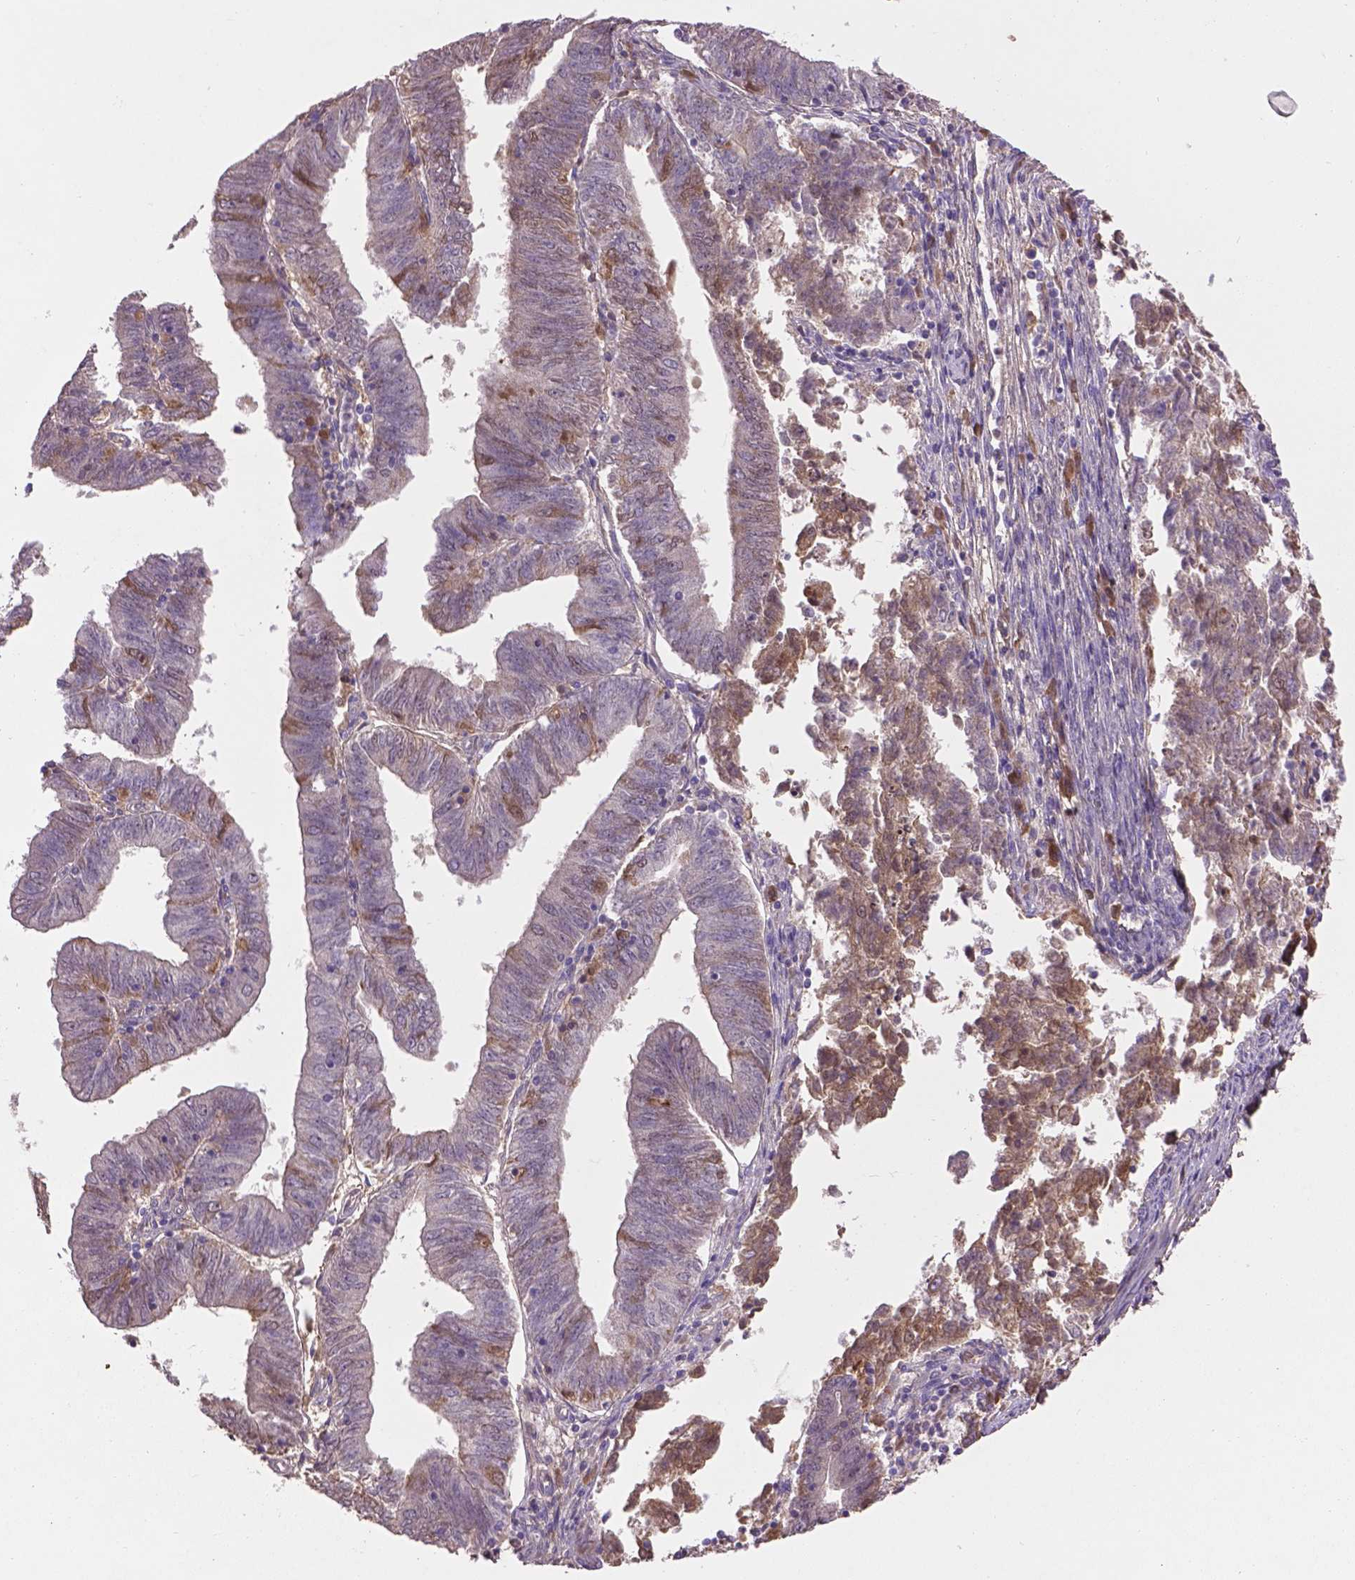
{"staining": {"intensity": "moderate", "quantity": "<25%", "location": "nuclear"}, "tissue": "endometrial cancer", "cell_type": "Tumor cells", "image_type": "cancer", "snomed": [{"axis": "morphology", "description": "Adenocarcinoma, NOS"}, {"axis": "topography", "description": "Endometrium"}], "caption": "This histopathology image shows IHC staining of endometrial adenocarcinoma, with low moderate nuclear positivity in about <25% of tumor cells.", "gene": "SOX17", "patient": {"sex": "female", "age": 82}}